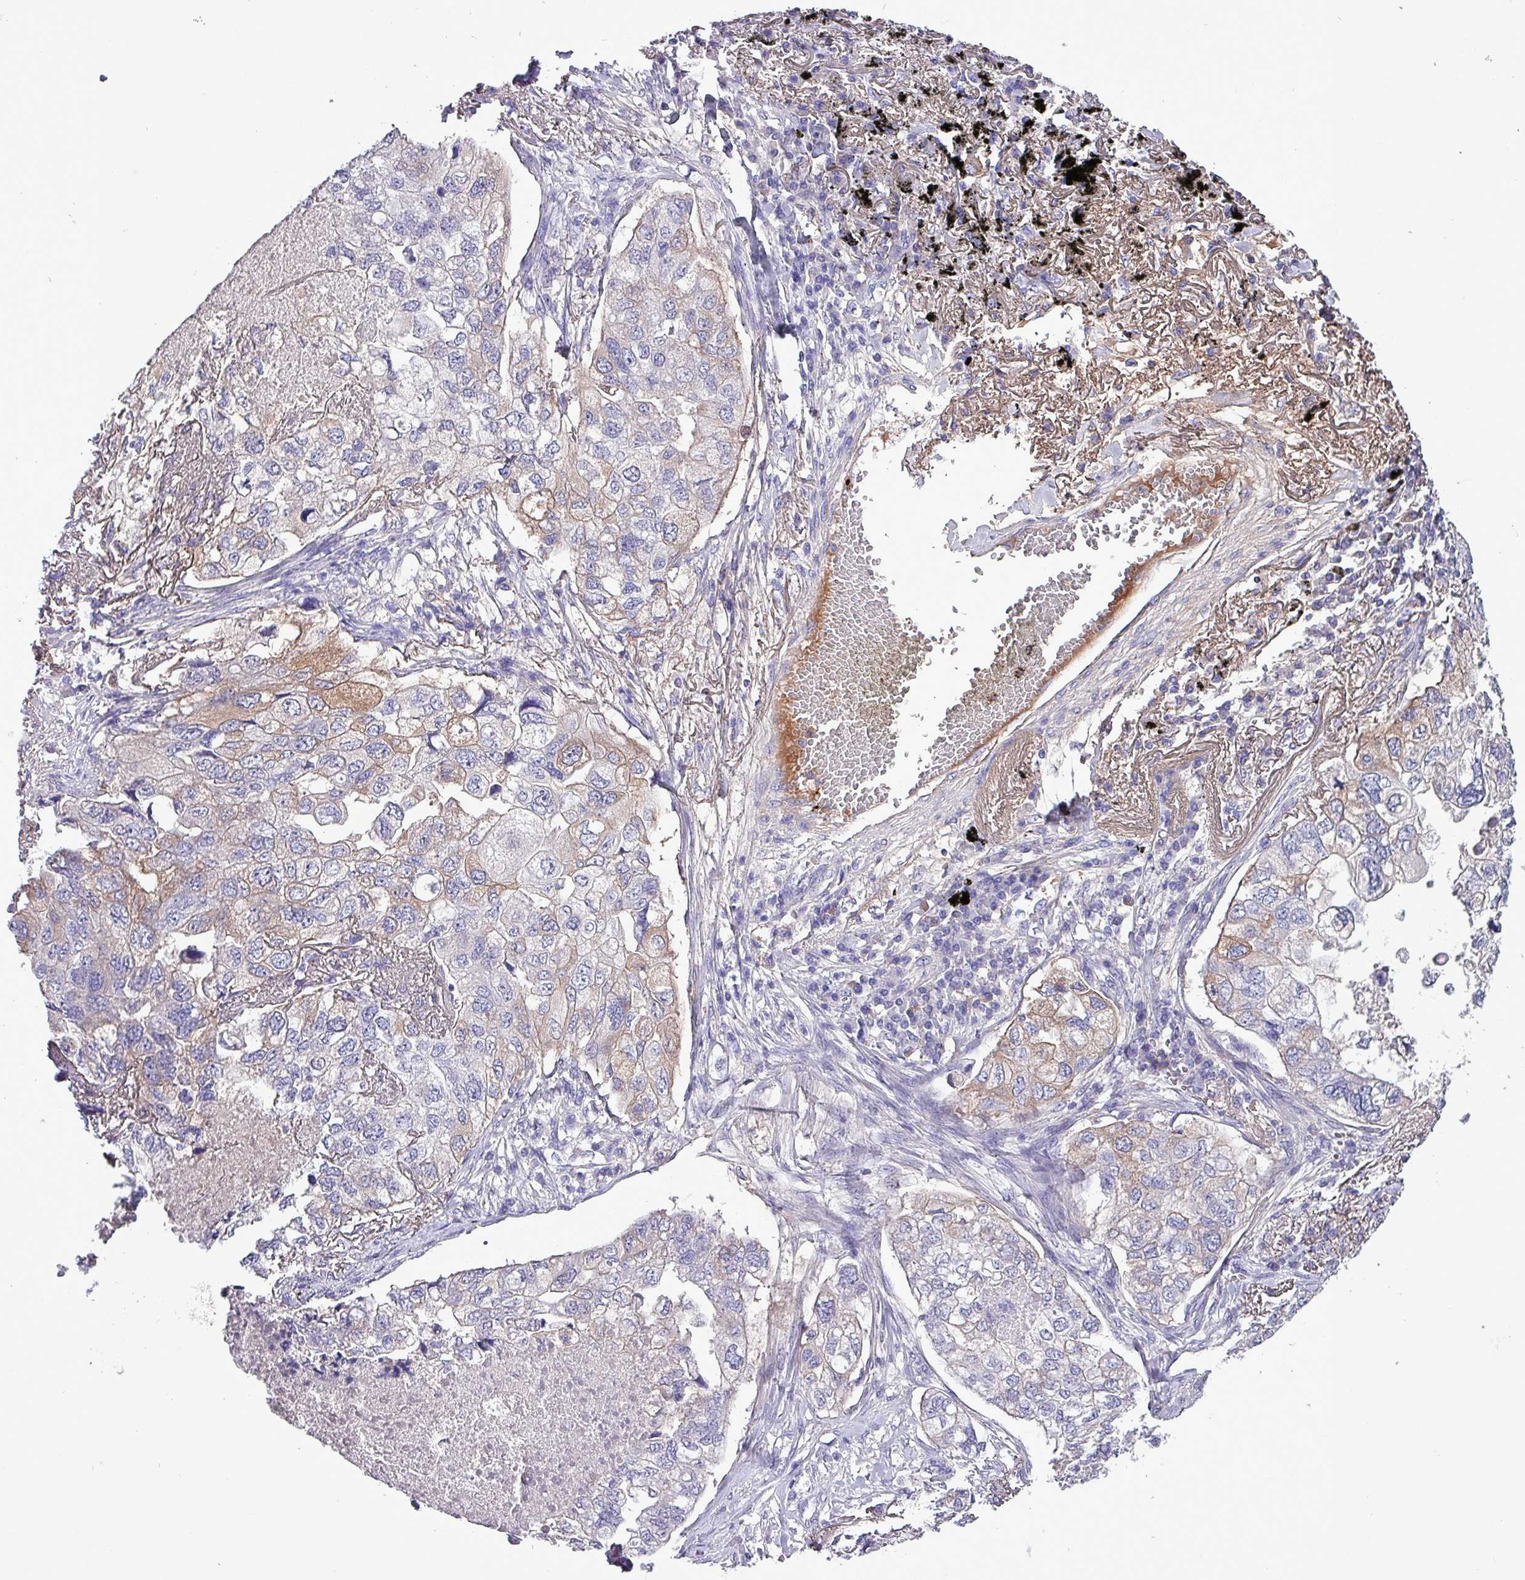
{"staining": {"intensity": "weak", "quantity": "25%-75%", "location": "cytoplasmic/membranous"}, "tissue": "lung cancer", "cell_type": "Tumor cells", "image_type": "cancer", "snomed": [{"axis": "morphology", "description": "Adenocarcinoma, NOS"}, {"axis": "topography", "description": "Lung"}], "caption": "An IHC image of neoplastic tissue is shown. Protein staining in brown shows weak cytoplasmic/membranous positivity in lung adenocarcinoma within tumor cells.", "gene": "HP", "patient": {"sex": "male", "age": 65}}